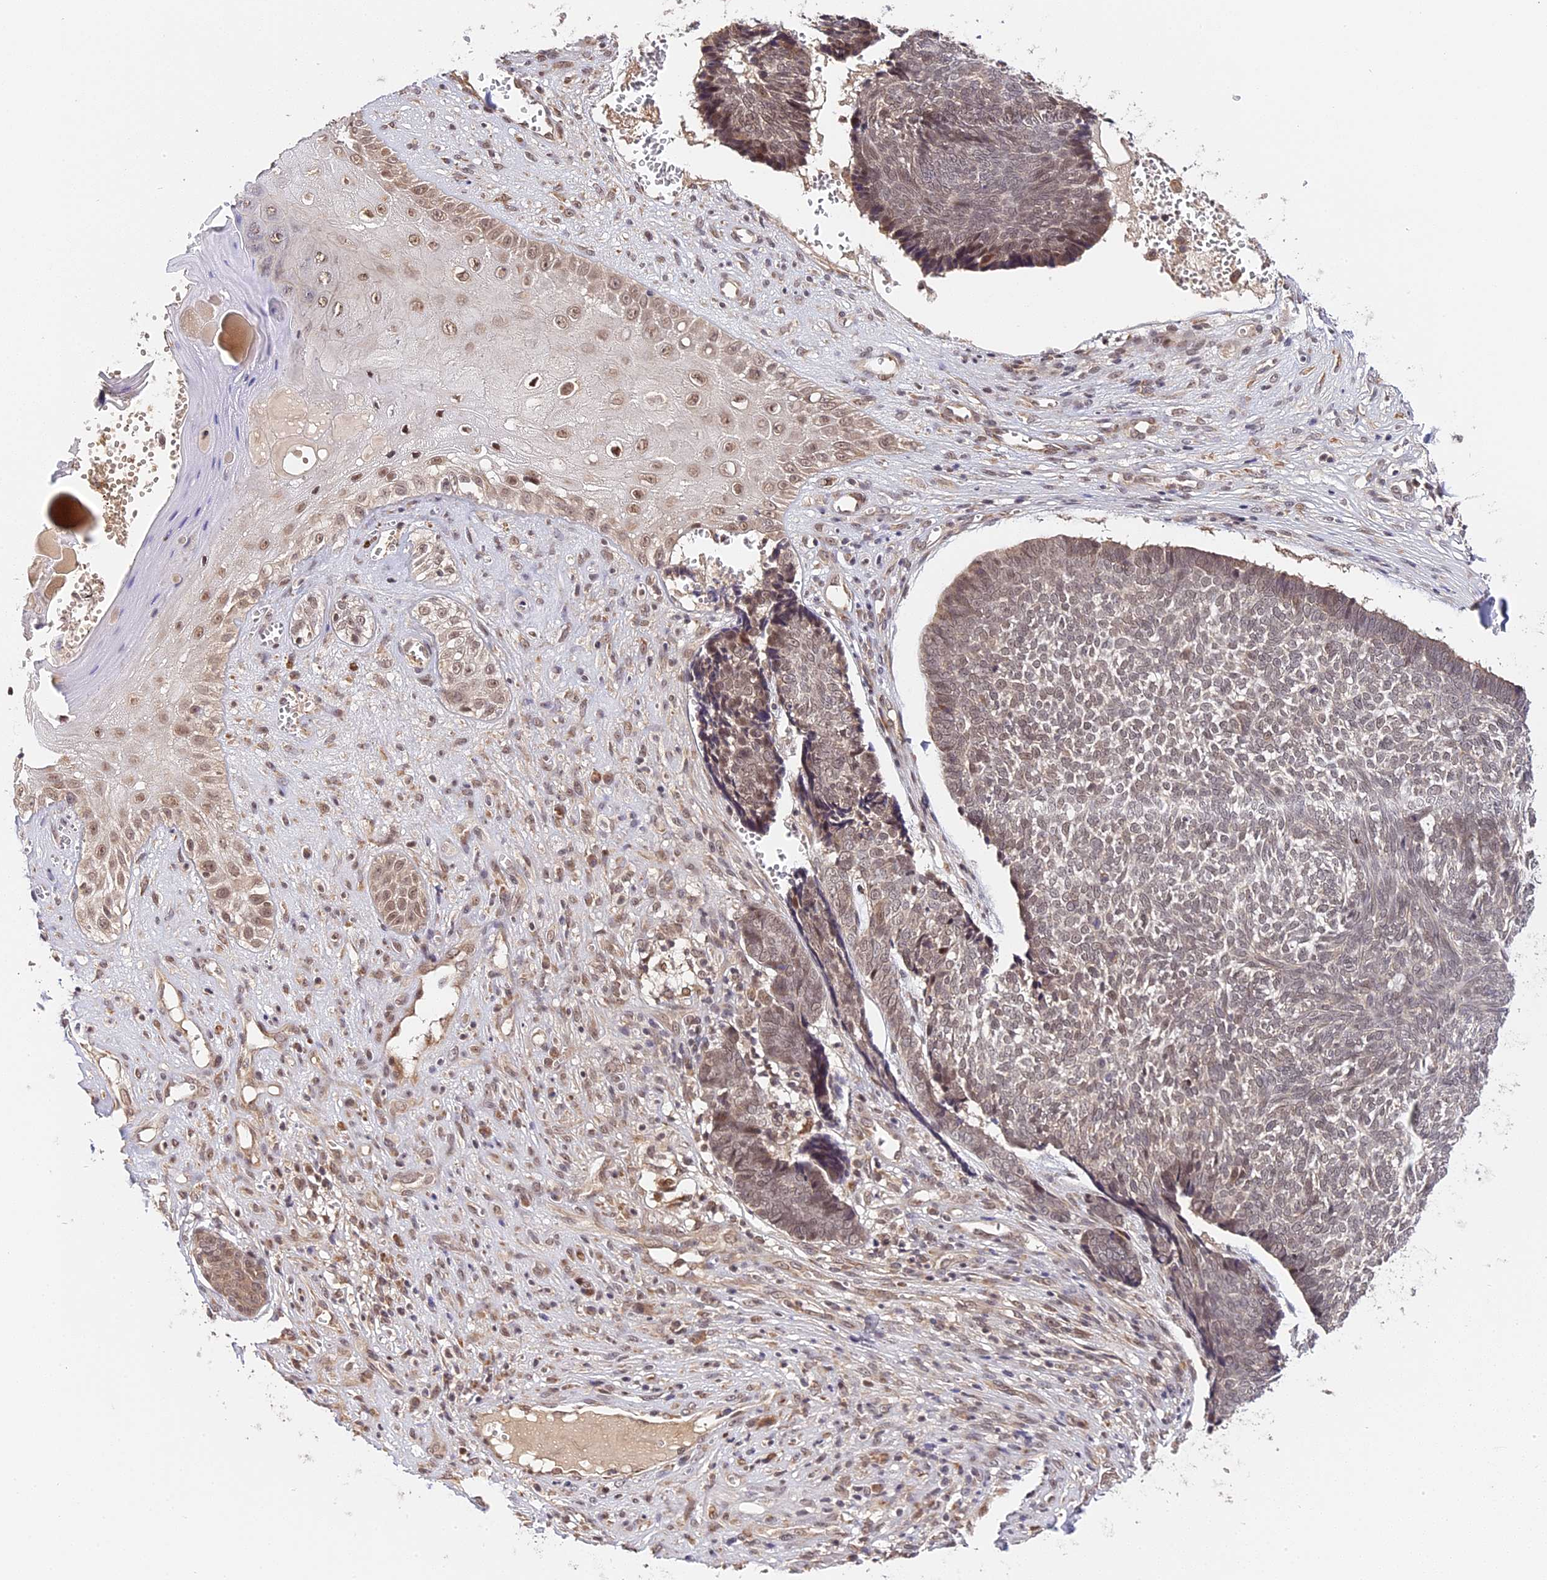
{"staining": {"intensity": "weak", "quantity": "<25%", "location": "nuclear"}, "tissue": "skin cancer", "cell_type": "Tumor cells", "image_type": "cancer", "snomed": [{"axis": "morphology", "description": "Basal cell carcinoma"}, {"axis": "topography", "description": "Skin"}], "caption": "Basal cell carcinoma (skin) was stained to show a protein in brown. There is no significant staining in tumor cells.", "gene": "IMPACT", "patient": {"sex": "male", "age": 84}}